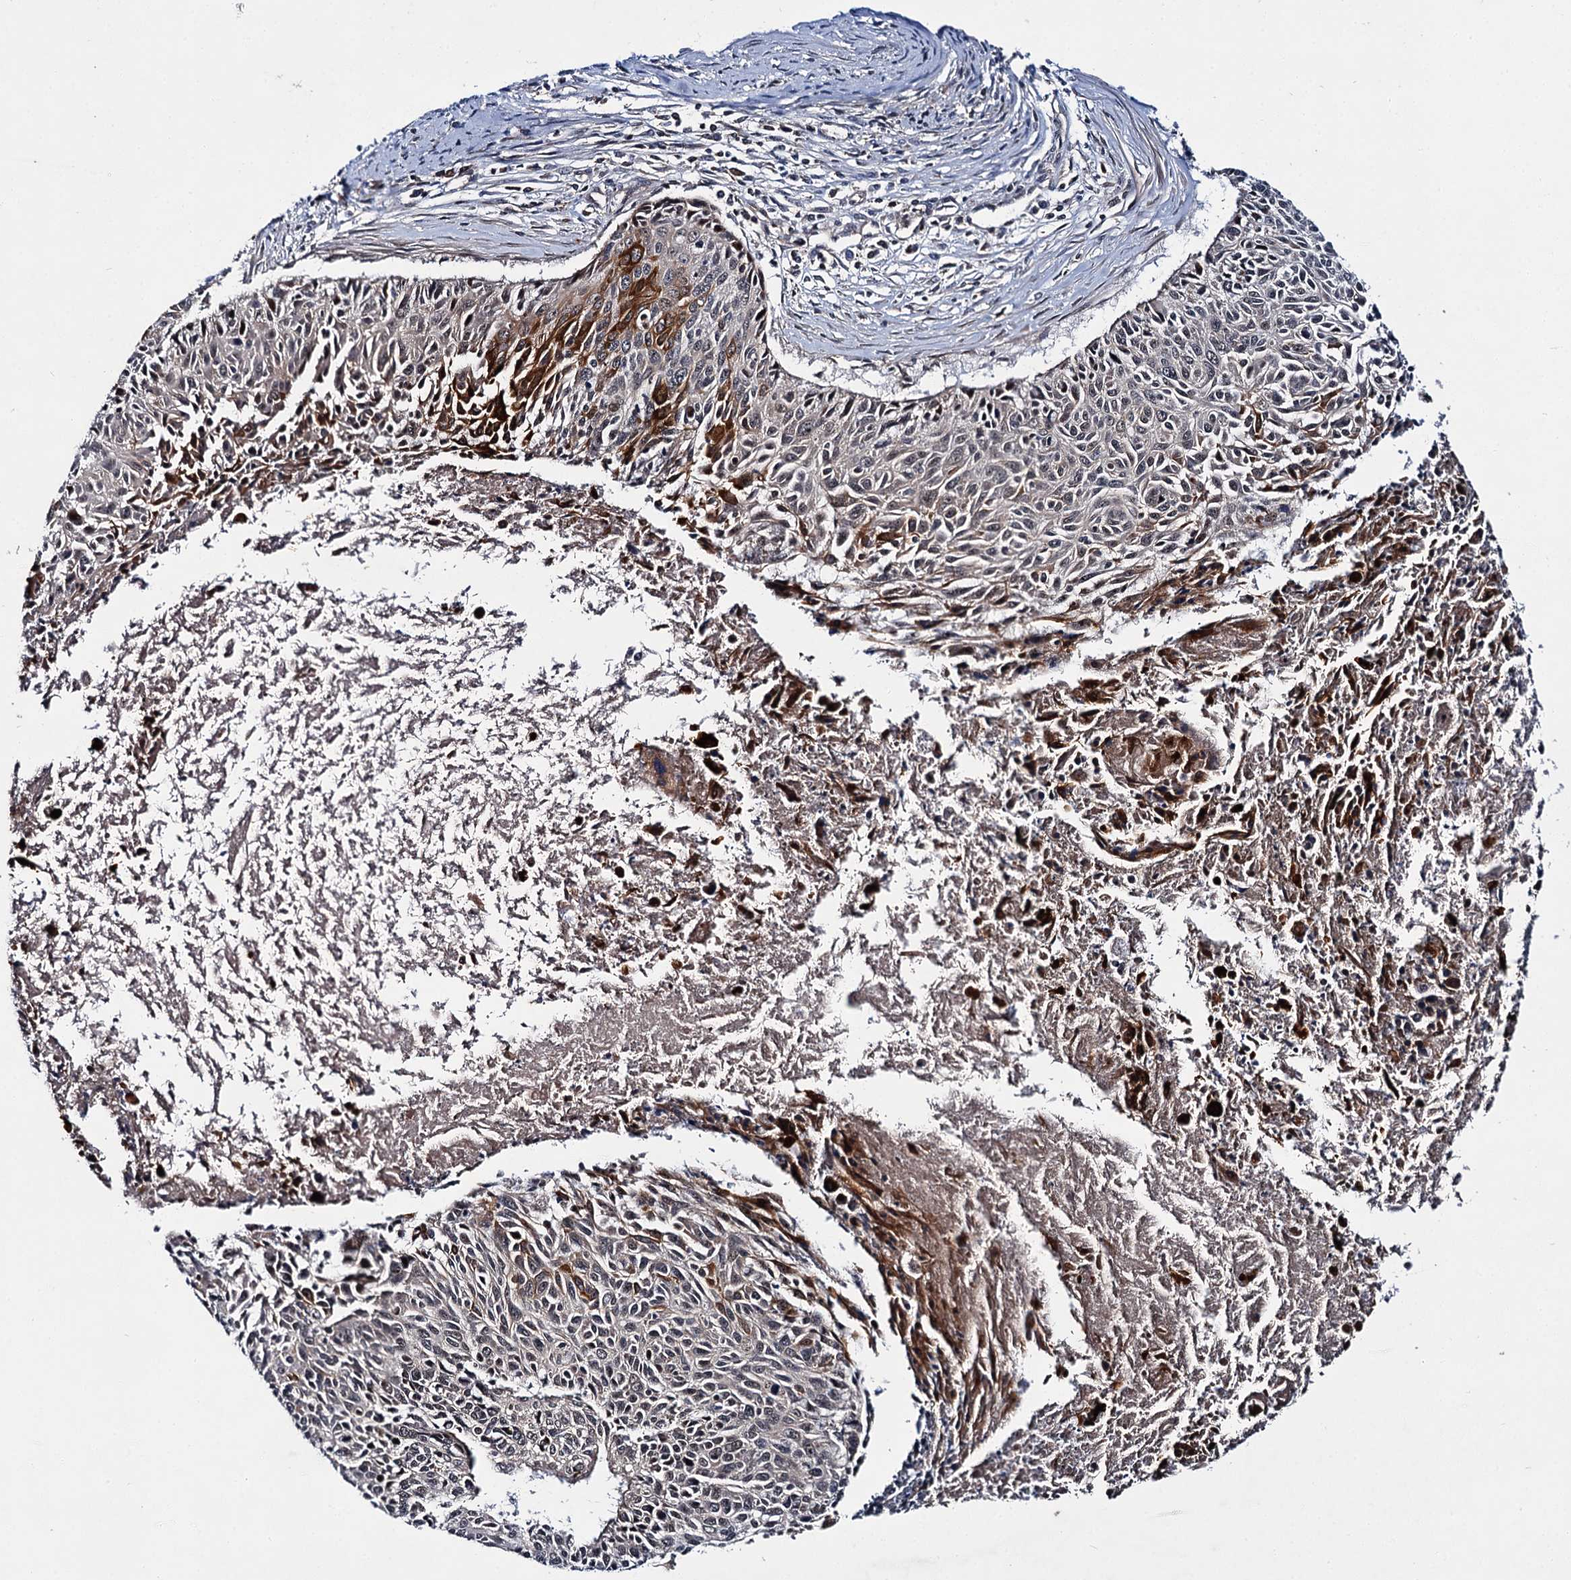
{"staining": {"intensity": "moderate", "quantity": "<25%", "location": "cytoplasmic/membranous"}, "tissue": "cervical cancer", "cell_type": "Tumor cells", "image_type": "cancer", "snomed": [{"axis": "morphology", "description": "Squamous cell carcinoma, NOS"}, {"axis": "topography", "description": "Cervix"}], "caption": "DAB (3,3'-diaminobenzidine) immunohistochemical staining of human cervical cancer (squamous cell carcinoma) exhibits moderate cytoplasmic/membranous protein positivity in about <25% of tumor cells.", "gene": "ABLIM1", "patient": {"sex": "female", "age": 55}}